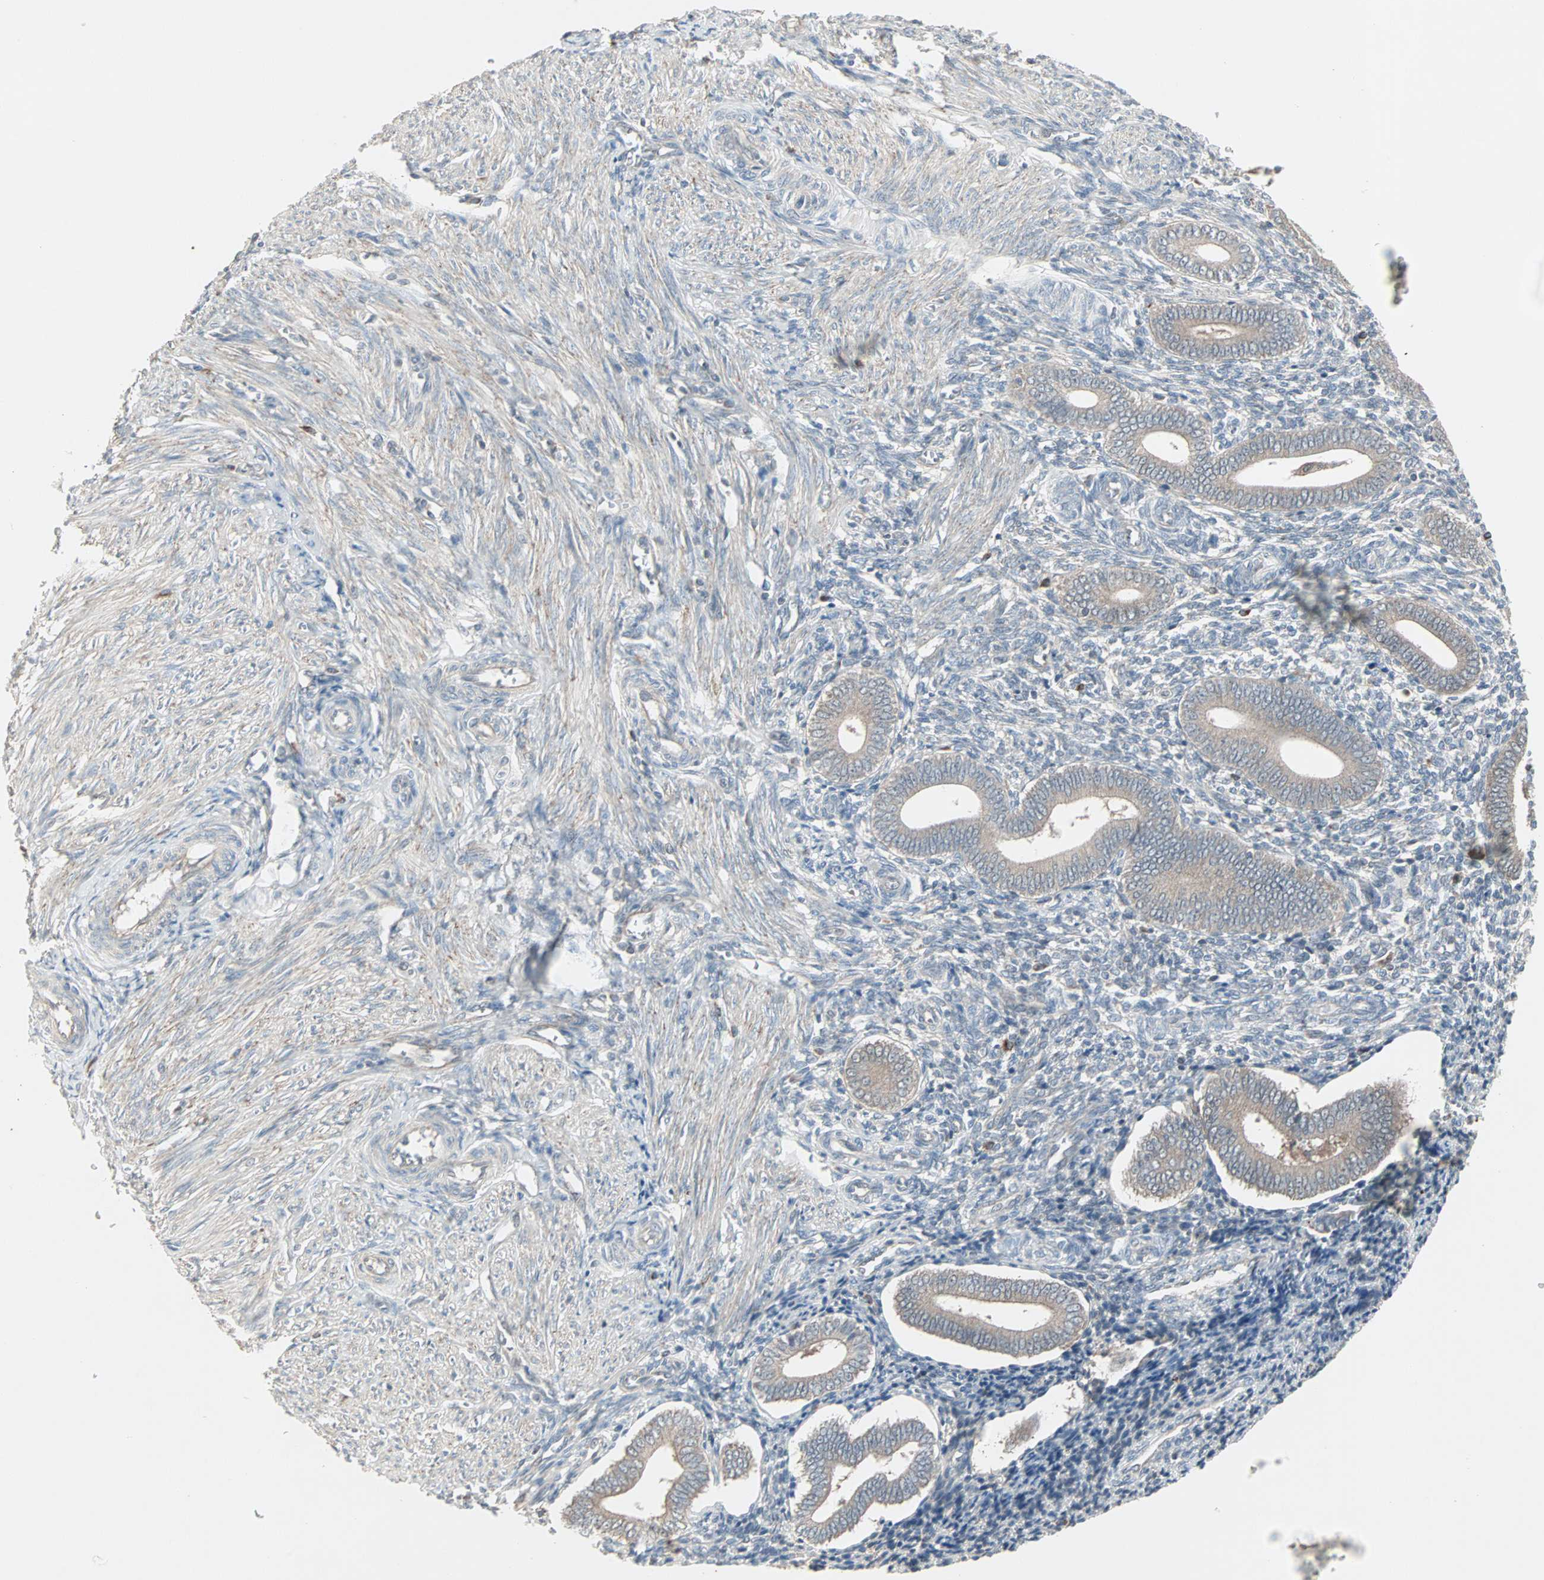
{"staining": {"intensity": "weak", "quantity": "25%-75%", "location": "cytoplasmic/membranous"}, "tissue": "endometrium", "cell_type": "Cells in endometrial stroma", "image_type": "normal", "snomed": [{"axis": "morphology", "description": "Normal tissue, NOS"}, {"axis": "topography", "description": "Uterus"}, {"axis": "topography", "description": "Endometrium"}], "caption": "A brown stain shows weak cytoplasmic/membranous positivity of a protein in cells in endometrial stroma of unremarkable endometrium. (DAB (3,3'-diaminobenzidine) = brown stain, brightfield microscopy at high magnification).", "gene": "JMJD7", "patient": {"sex": "female", "age": 33}}